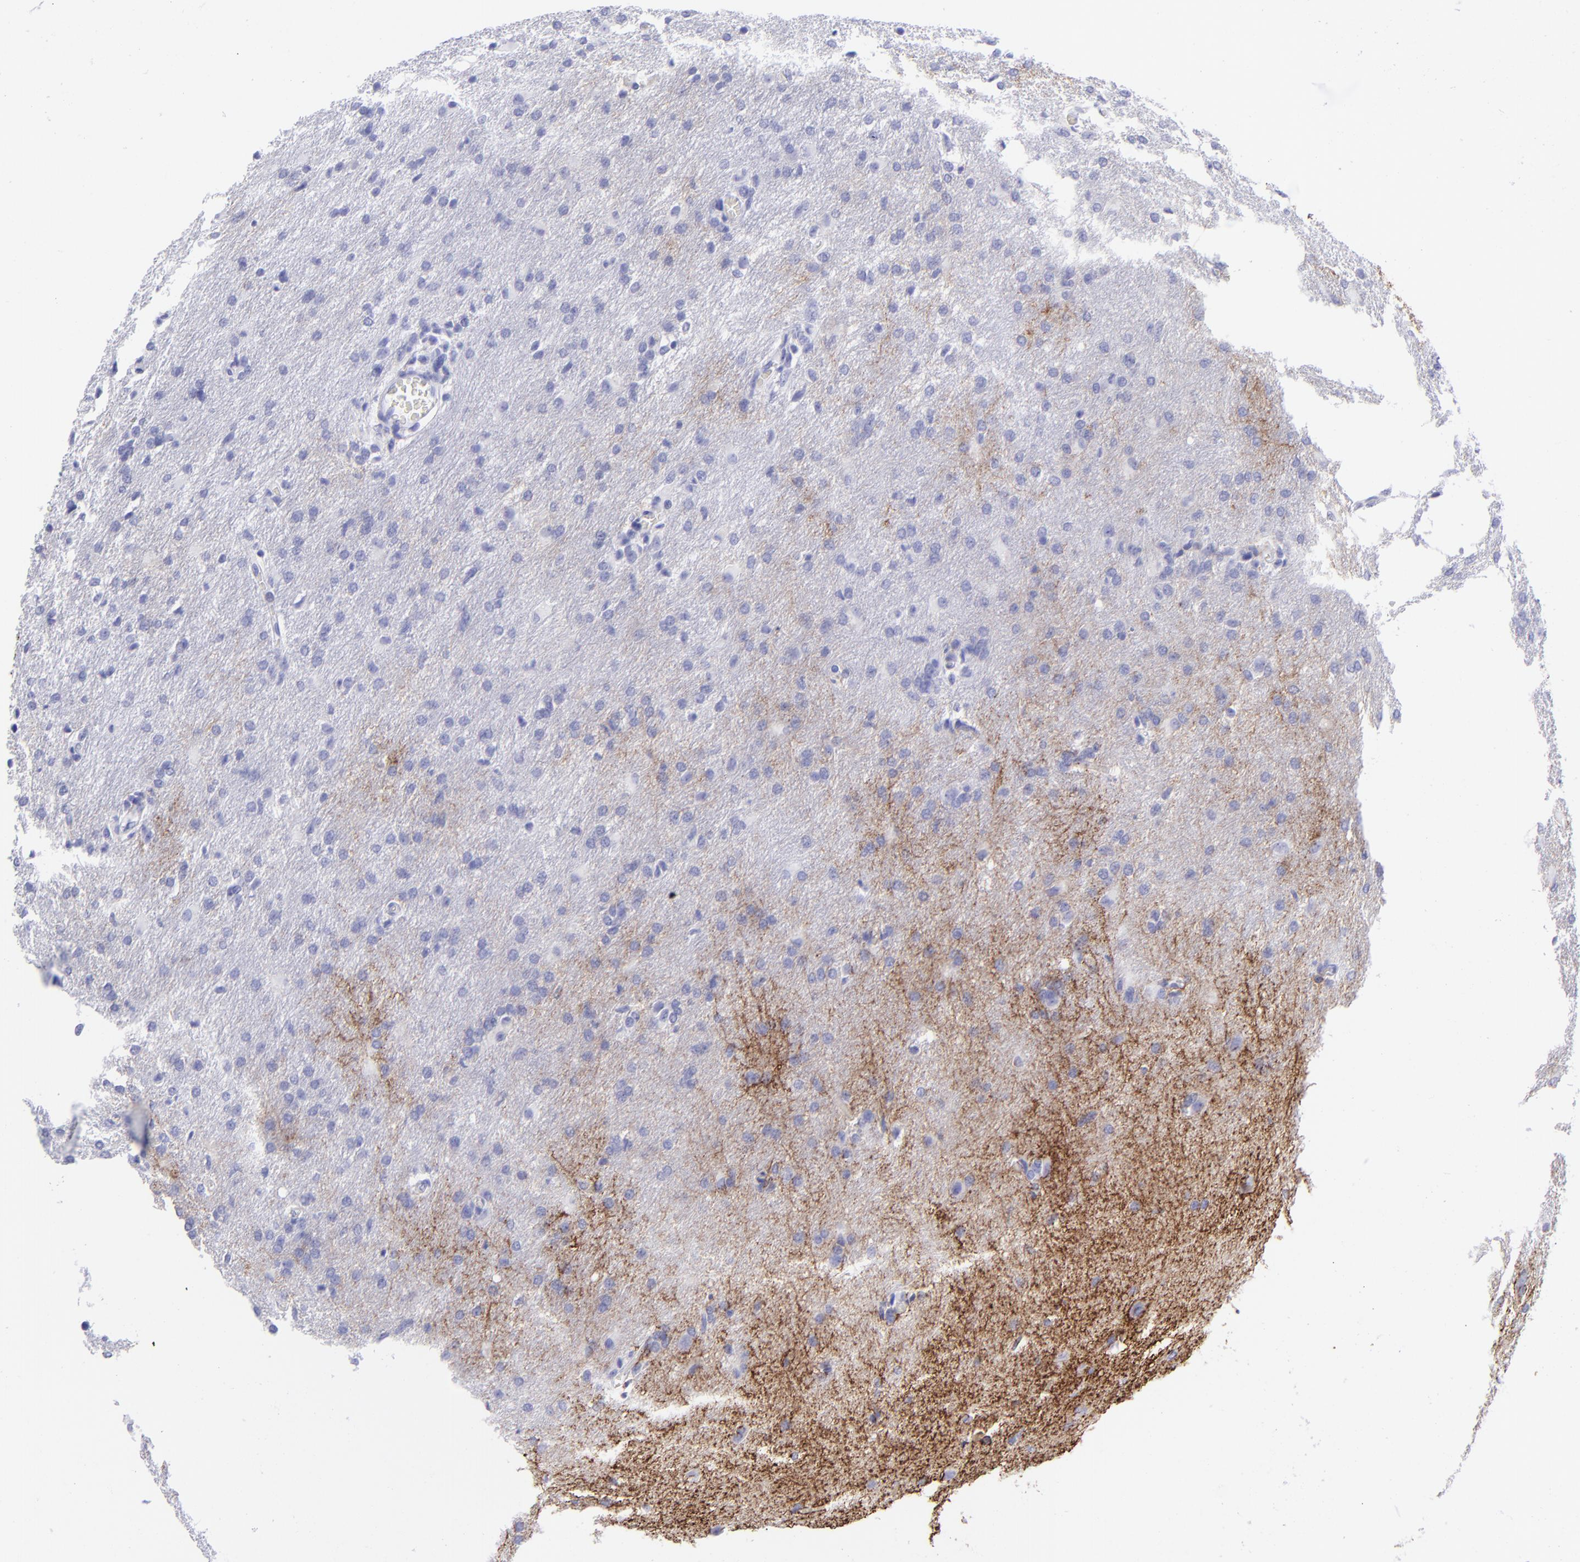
{"staining": {"intensity": "negative", "quantity": "none", "location": "none"}, "tissue": "glioma", "cell_type": "Tumor cells", "image_type": "cancer", "snomed": [{"axis": "morphology", "description": "Glioma, malignant, High grade"}, {"axis": "topography", "description": "Brain"}], "caption": "The histopathology image demonstrates no significant positivity in tumor cells of glioma.", "gene": "SLC1A2", "patient": {"sex": "male", "age": 68}}